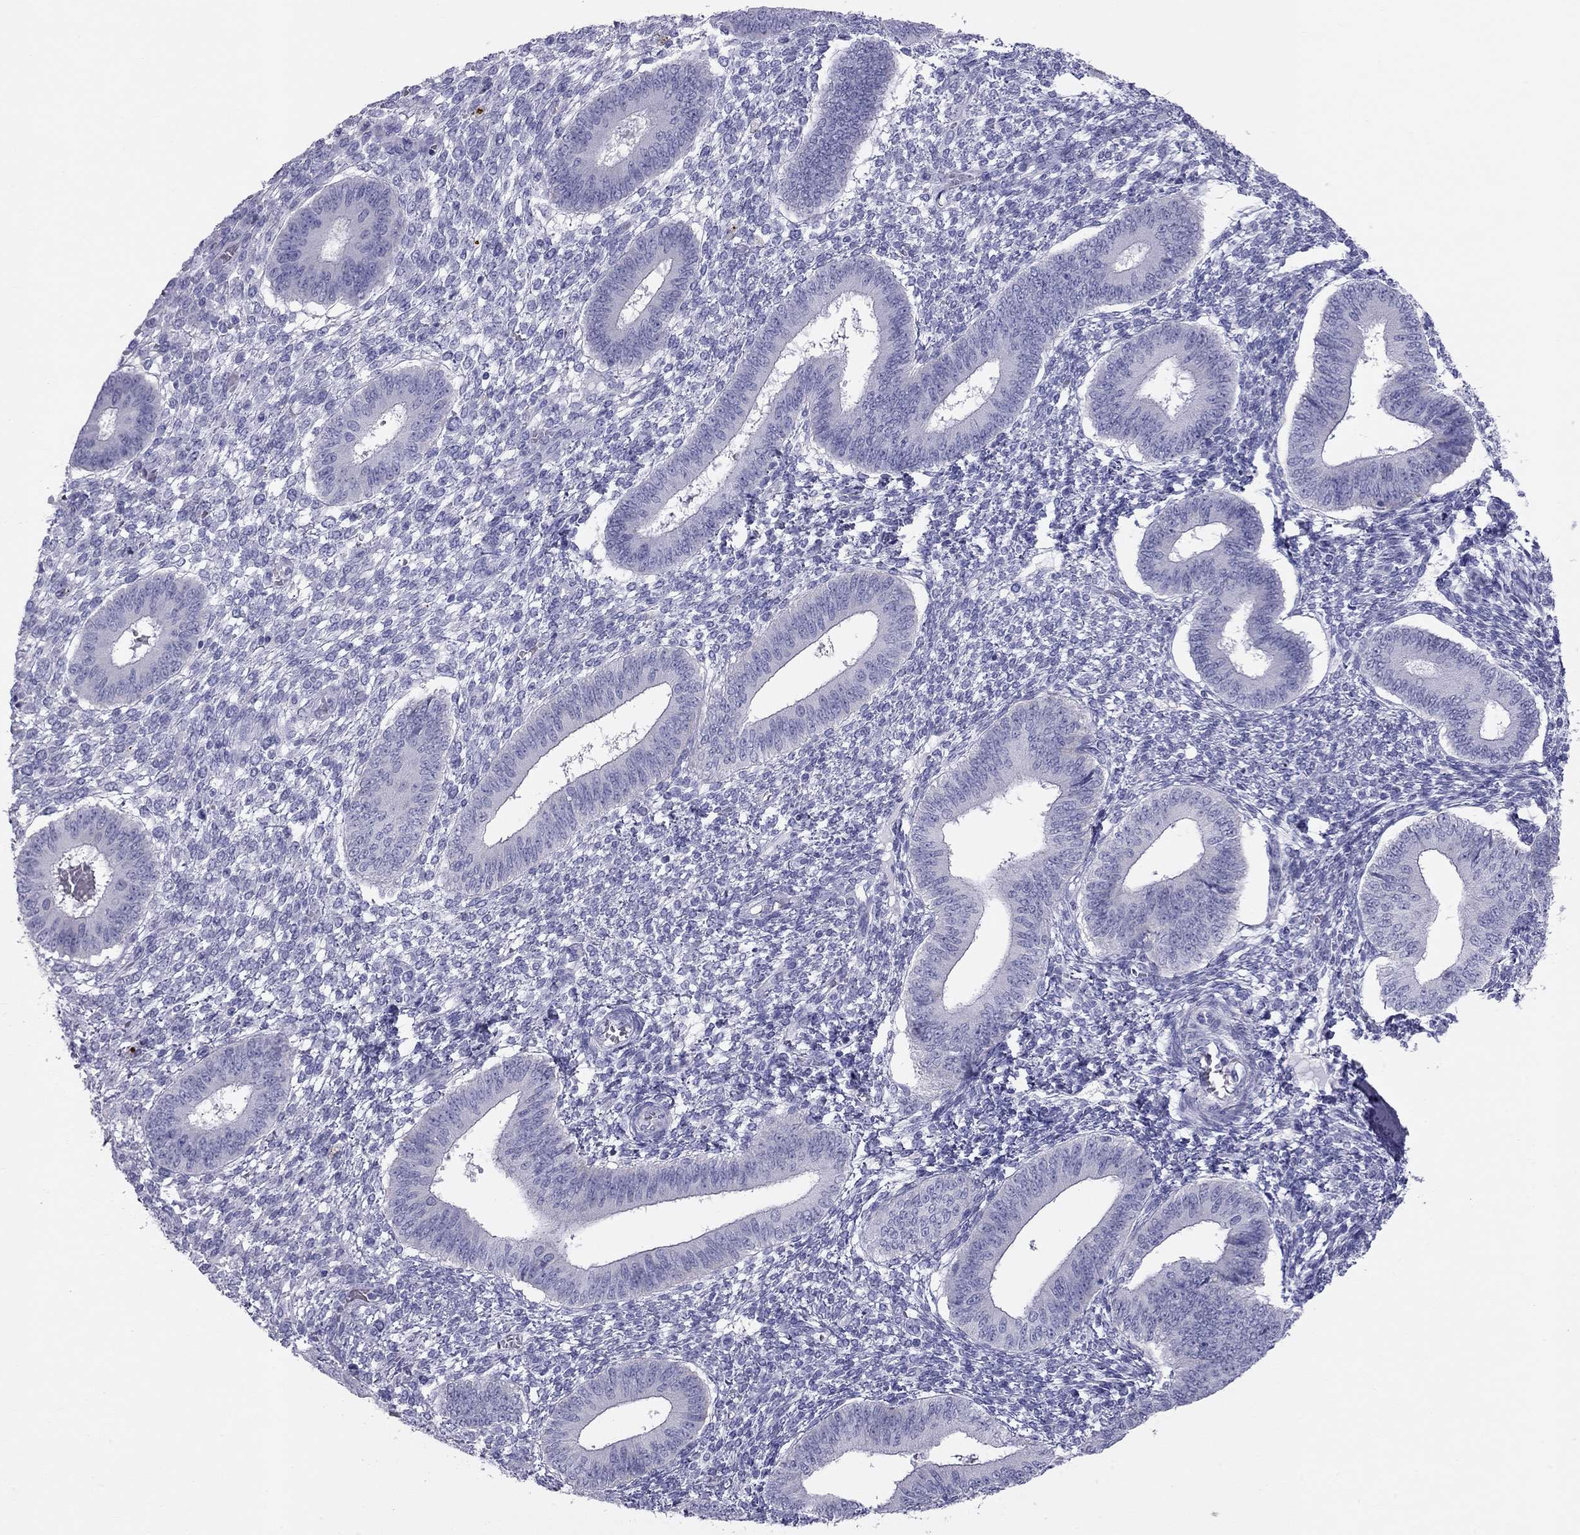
{"staining": {"intensity": "negative", "quantity": "none", "location": "none"}, "tissue": "endometrium", "cell_type": "Cells in endometrial stroma", "image_type": "normal", "snomed": [{"axis": "morphology", "description": "Normal tissue, NOS"}, {"axis": "topography", "description": "Endometrium"}], "caption": "The immunohistochemistry (IHC) histopathology image has no significant positivity in cells in endometrial stroma of endometrium.", "gene": "TRPM3", "patient": {"sex": "female", "age": 42}}